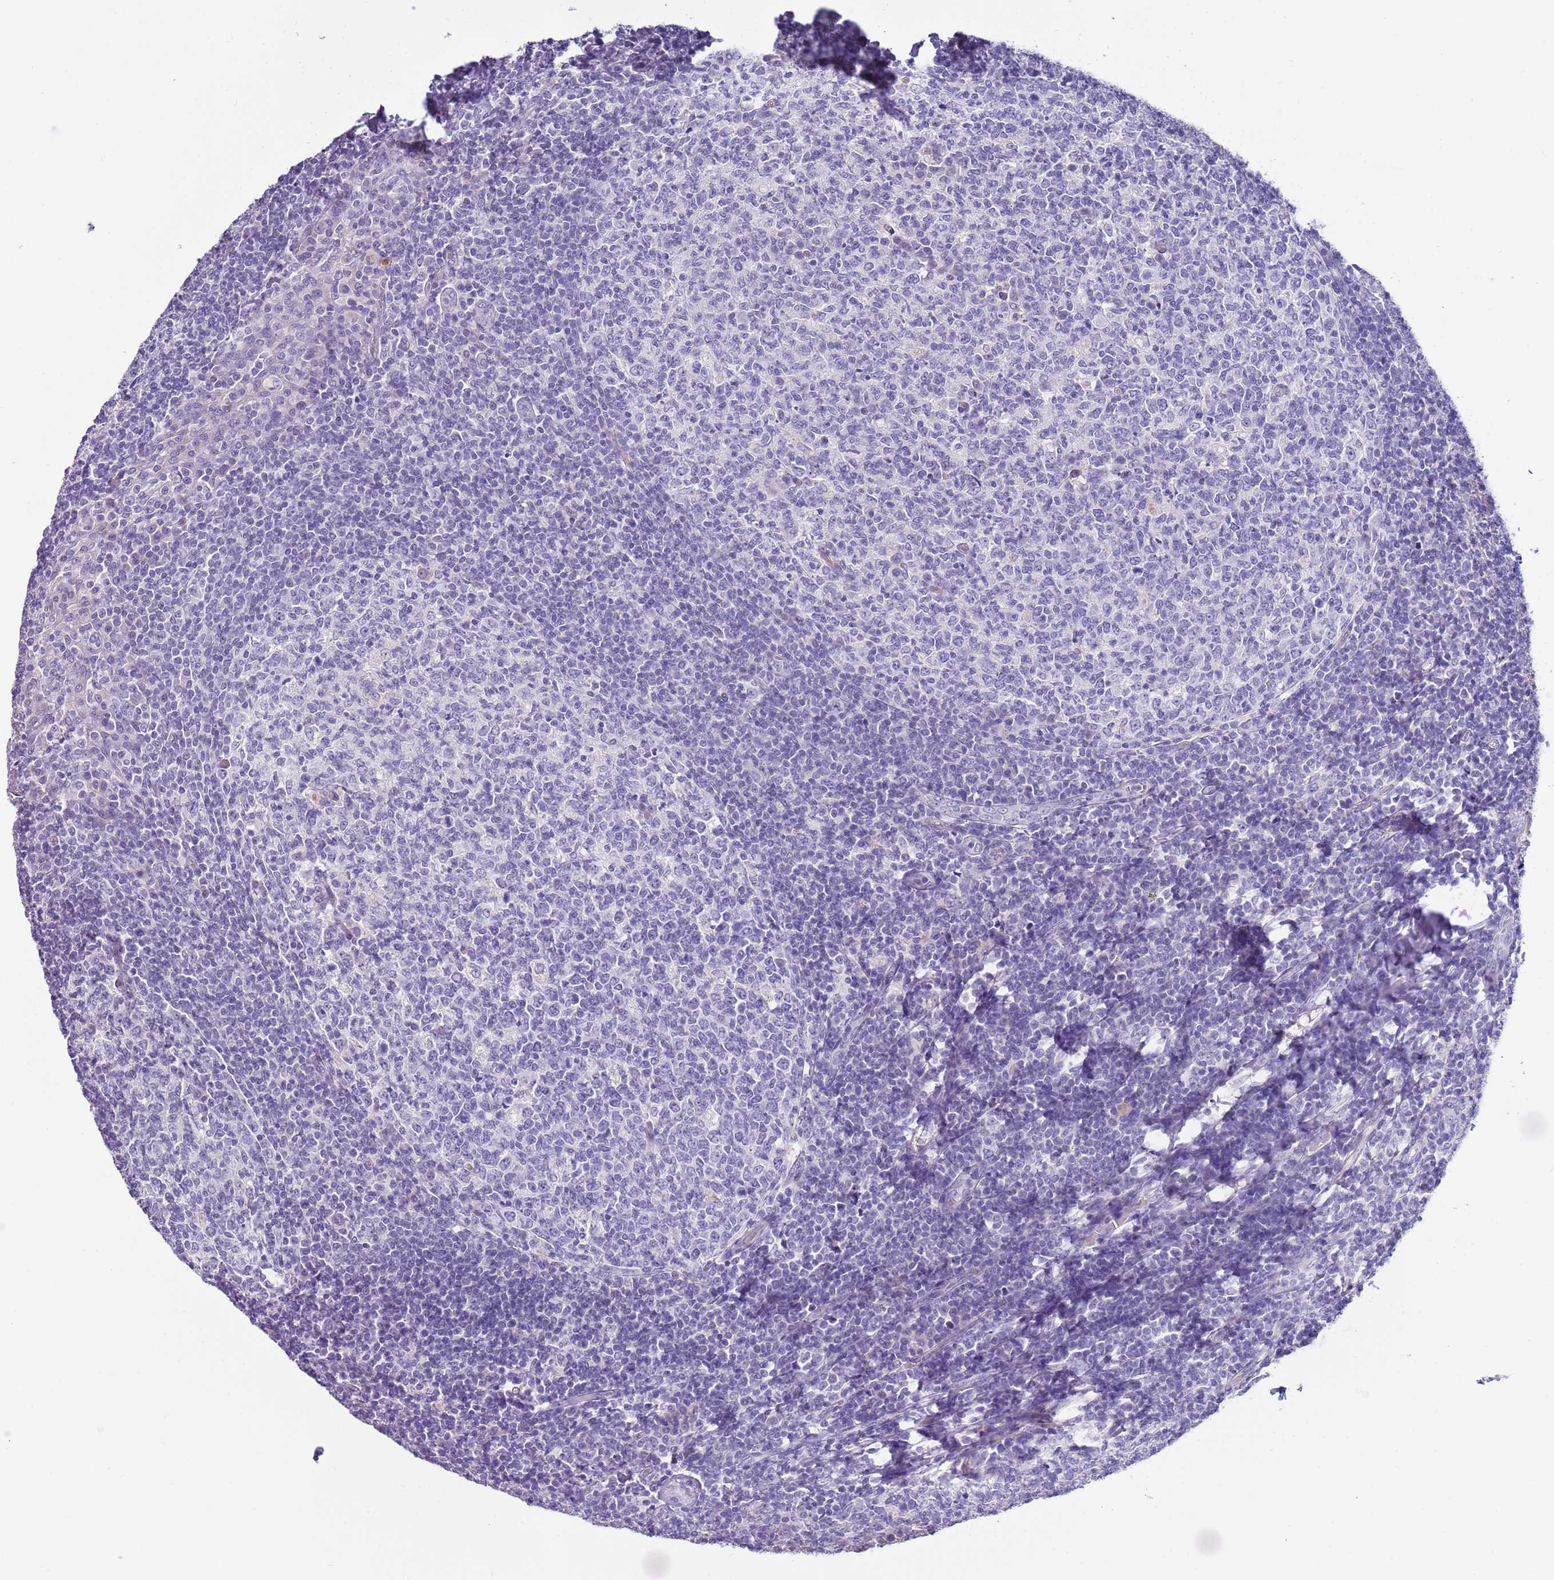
{"staining": {"intensity": "negative", "quantity": "none", "location": "none"}, "tissue": "tonsil", "cell_type": "Germinal center cells", "image_type": "normal", "snomed": [{"axis": "morphology", "description": "Normal tissue, NOS"}, {"axis": "topography", "description": "Tonsil"}], "caption": "Immunohistochemistry (IHC) of normal human tonsil displays no staining in germinal center cells.", "gene": "BRMS1L", "patient": {"sex": "female", "age": 19}}